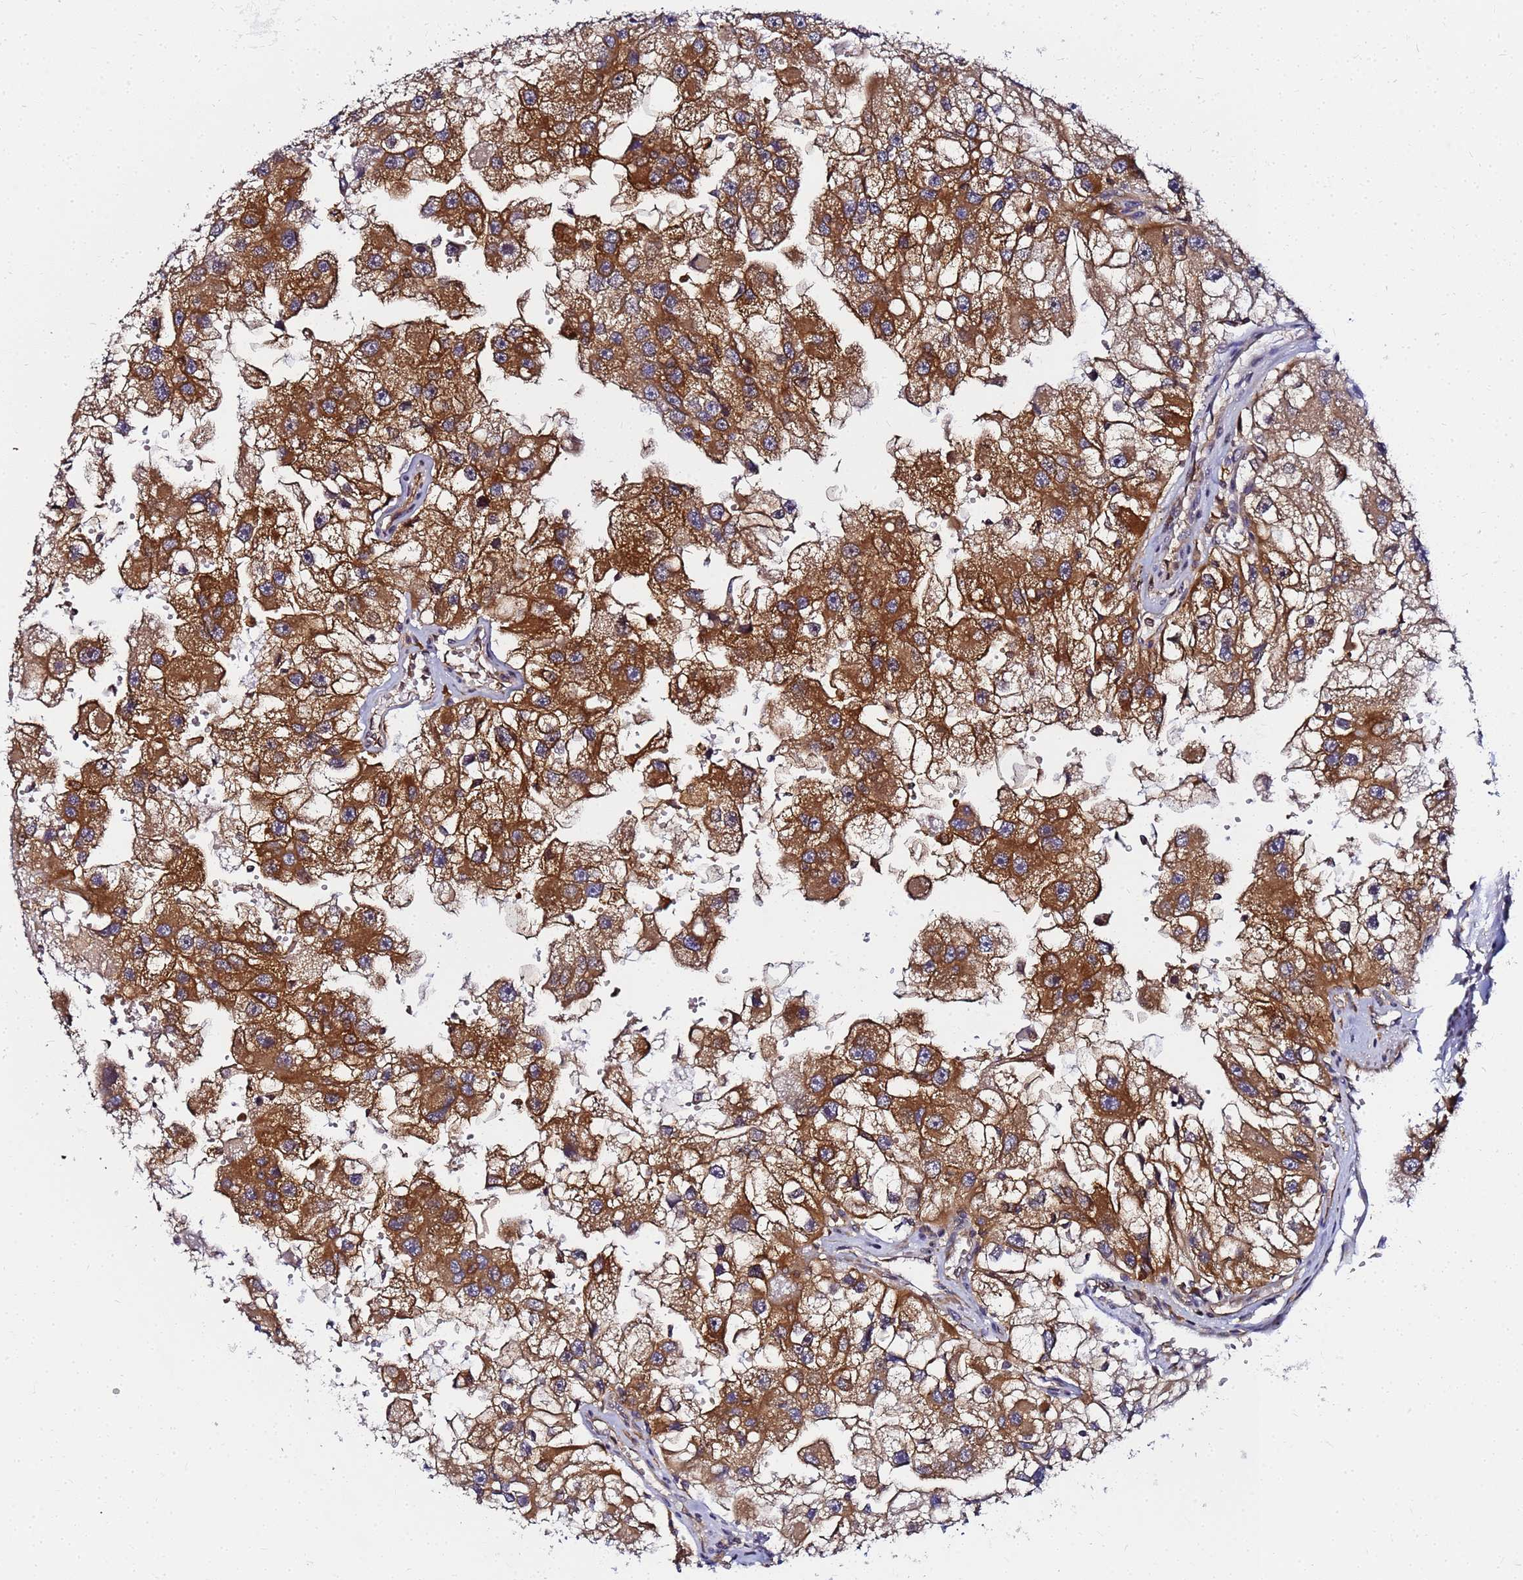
{"staining": {"intensity": "strong", "quantity": ">75%", "location": "cytoplasmic/membranous"}, "tissue": "renal cancer", "cell_type": "Tumor cells", "image_type": "cancer", "snomed": [{"axis": "morphology", "description": "Adenocarcinoma, NOS"}, {"axis": "topography", "description": "Kidney"}], "caption": "Renal cancer (adenocarcinoma) stained with a protein marker reveals strong staining in tumor cells.", "gene": "CHM", "patient": {"sex": "male", "age": 63}}